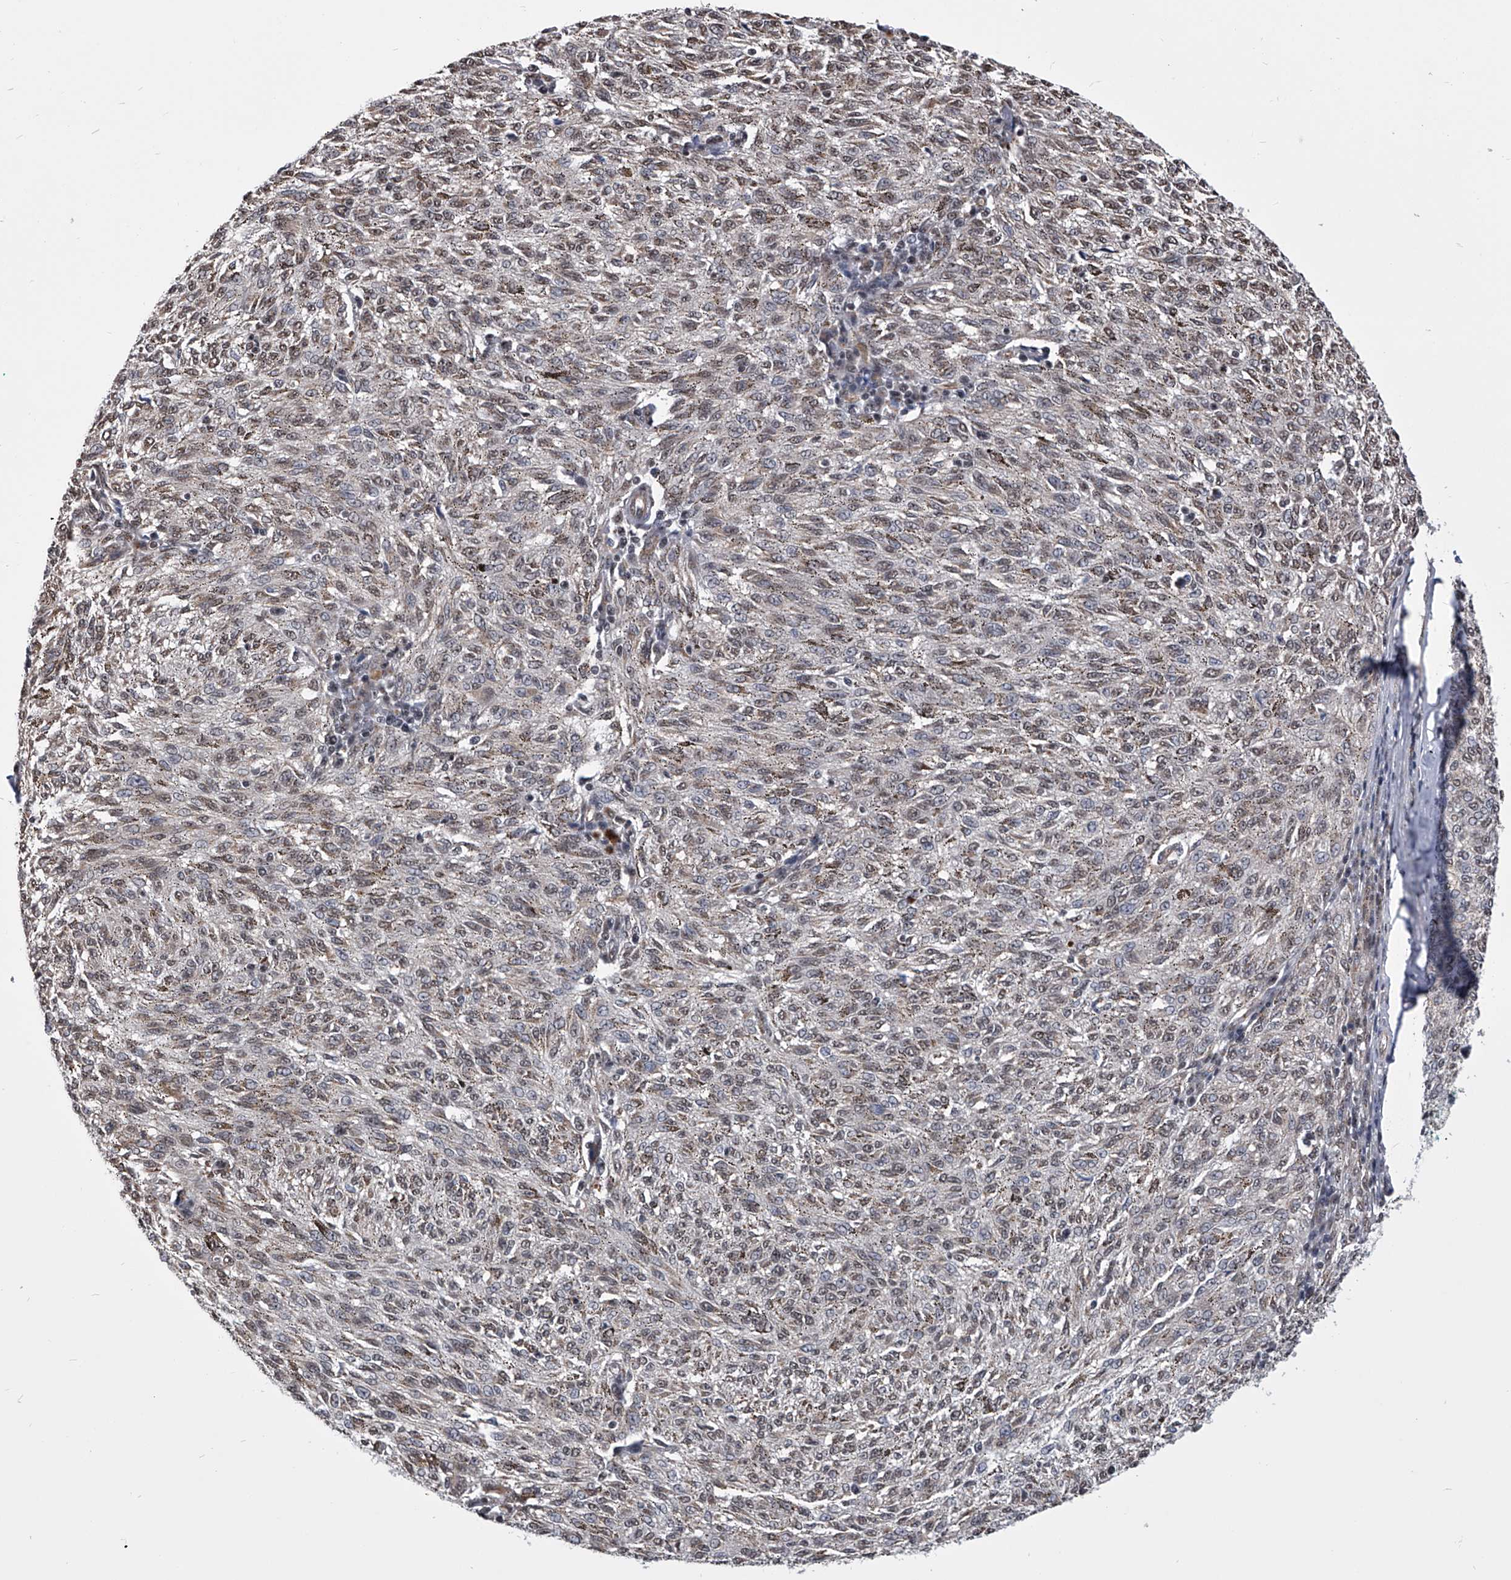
{"staining": {"intensity": "weak", "quantity": "25%-75%", "location": "nuclear"}, "tissue": "melanoma", "cell_type": "Tumor cells", "image_type": "cancer", "snomed": [{"axis": "morphology", "description": "Malignant melanoma, NOS"}, {"axis": "topography", "description": "Skin"}], "caption": "An image showing weak nuclear staining in approximately 25%-75% of tumor cells in malignant melanoma, as visualized by brown immunohistochemical staining.", "gene": "ZNF76", "patient": {"sex": "female", "age": 72}}